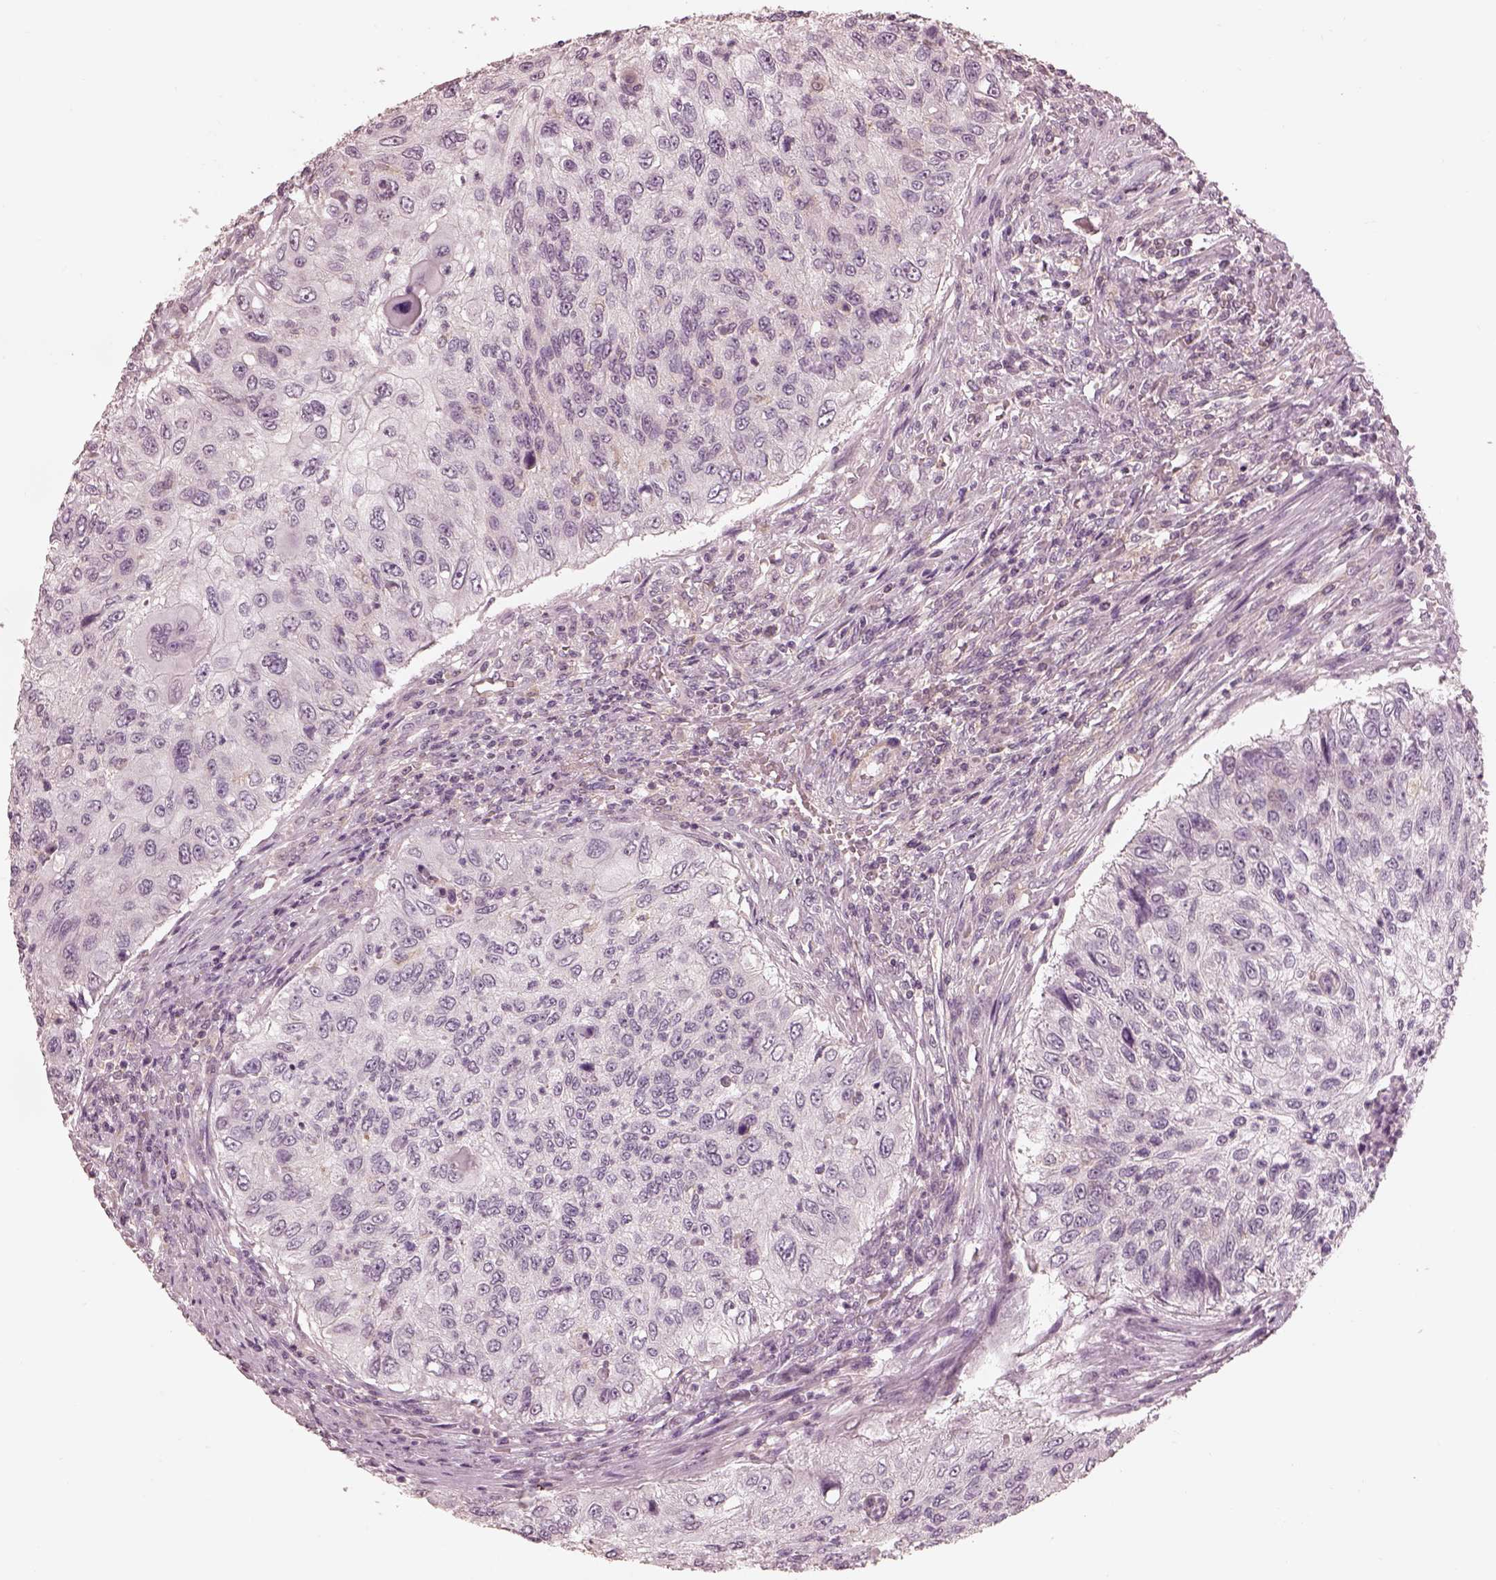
{"staining": {"intensity": "negative", "quantity": "none", "location": "none"}, "tissue": "urothelial cancer", "cell_type": "Tumor cells", "image_type": "cancer", "snomed": [{"axis": "morphology", "description": "Urothelial carcinoma, High grade"}, {"axis": "topography", "description": "Urinary bladder"}], "caption": "A micrograph of urothelial cancer stained for a protein exhibits no brown staining in tumor cells.", "gene": "PRKACG", "patient": {"sex": "female", "age": 60}}